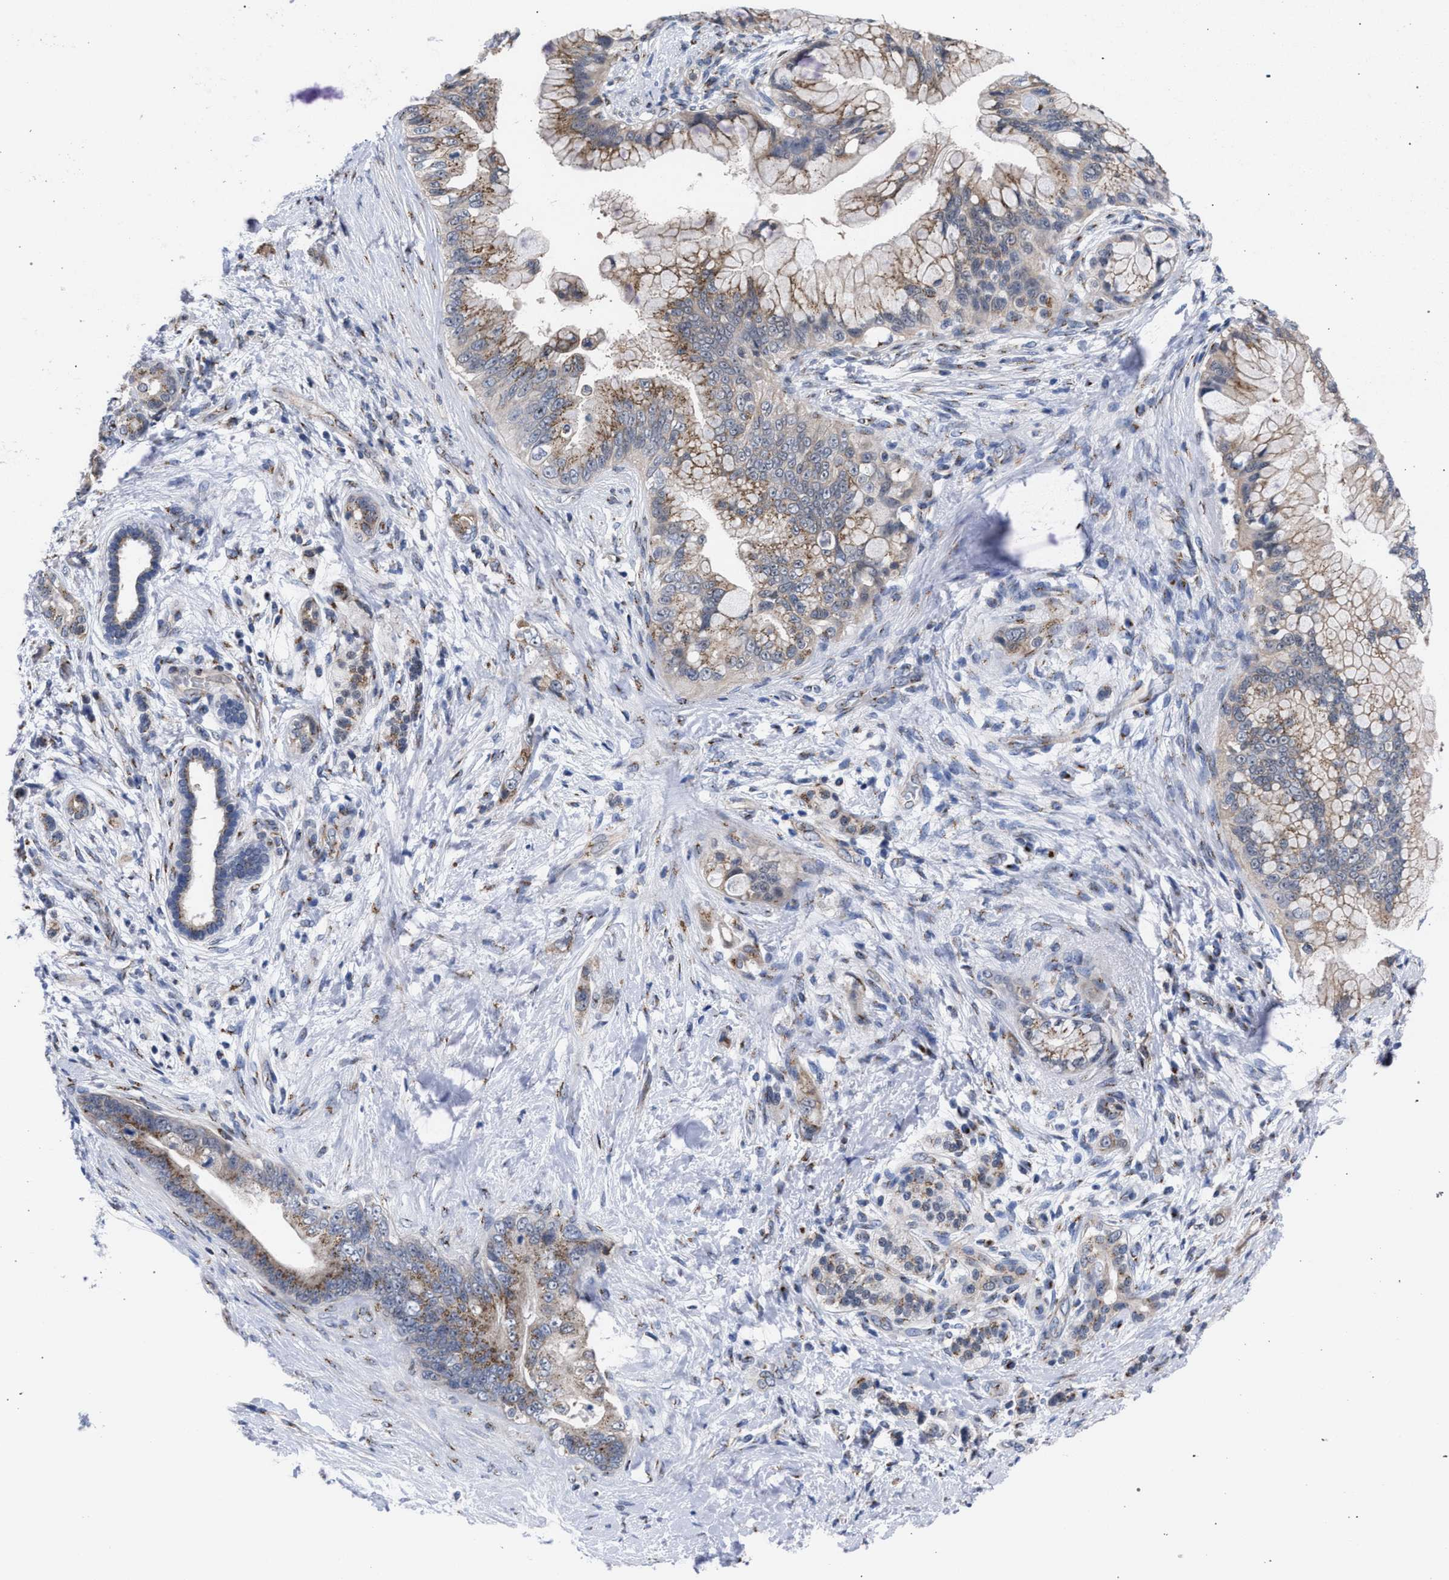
{"staining": {"intensity": "moderate", "quantity": ">75%", "location": "cytoplasmic/membranous"}, "tissue": "pancreatic cancer", "cell_type": "Tumor cells", "image_type": "cancer", "snomed": [{"axis": "morphology", "description": "Adenocarcinoma, NOS"}, {"axis": "topography", "description": "Pancreas"}], "caption": "Adenocarcinoma (pancreatic) tissue demonstrates moderate cytoplasmic/membranous positivity in about >75% of tumor cells, visualized by immunohistochemistry.", "gene": "GOLGA2", "patient": {"sex": "male", "age": 59}}